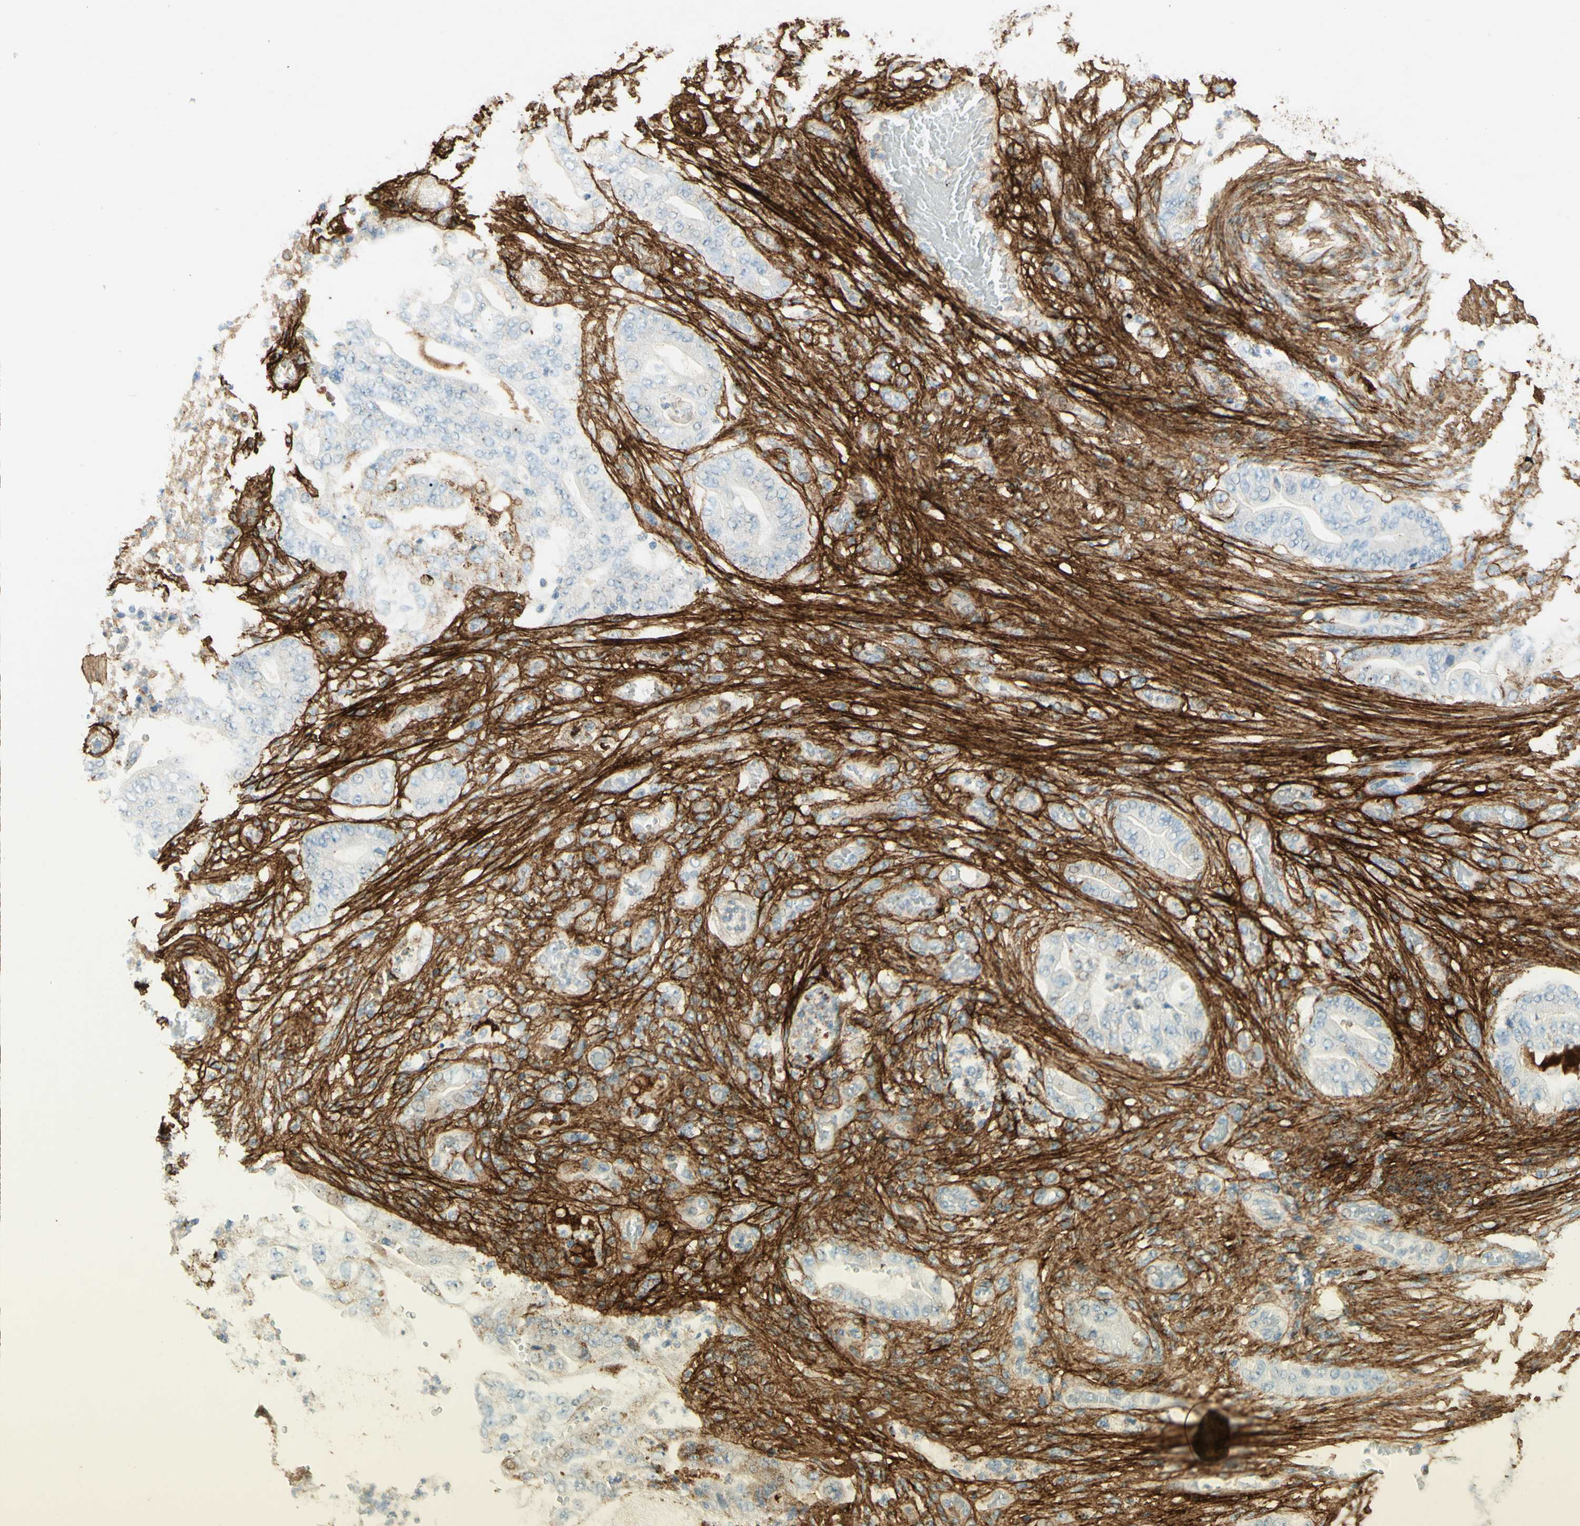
{"staining": {"intensity": "negative", "quantity": "none", "location": "none"}, "tissue": "stomach cancer", "cell_type": "Tumor cells", "image_type": "cancer", "snomed": [{"axis": "morphology", "description": "Adenocarcinoma, NOS"}, {"axis": "topography", "description": "Stomach"}], "caption": "Tumor cells are negative for protein expression in human adenocarcinoma (stomach). The staining was performed using DAB to visualize the protein expression in brown, while the nuclei were stained in blue with hematoxylin (Magnification: 20x).", "gene": "TNN", "patient": {"sex": "female", "age": 73}}